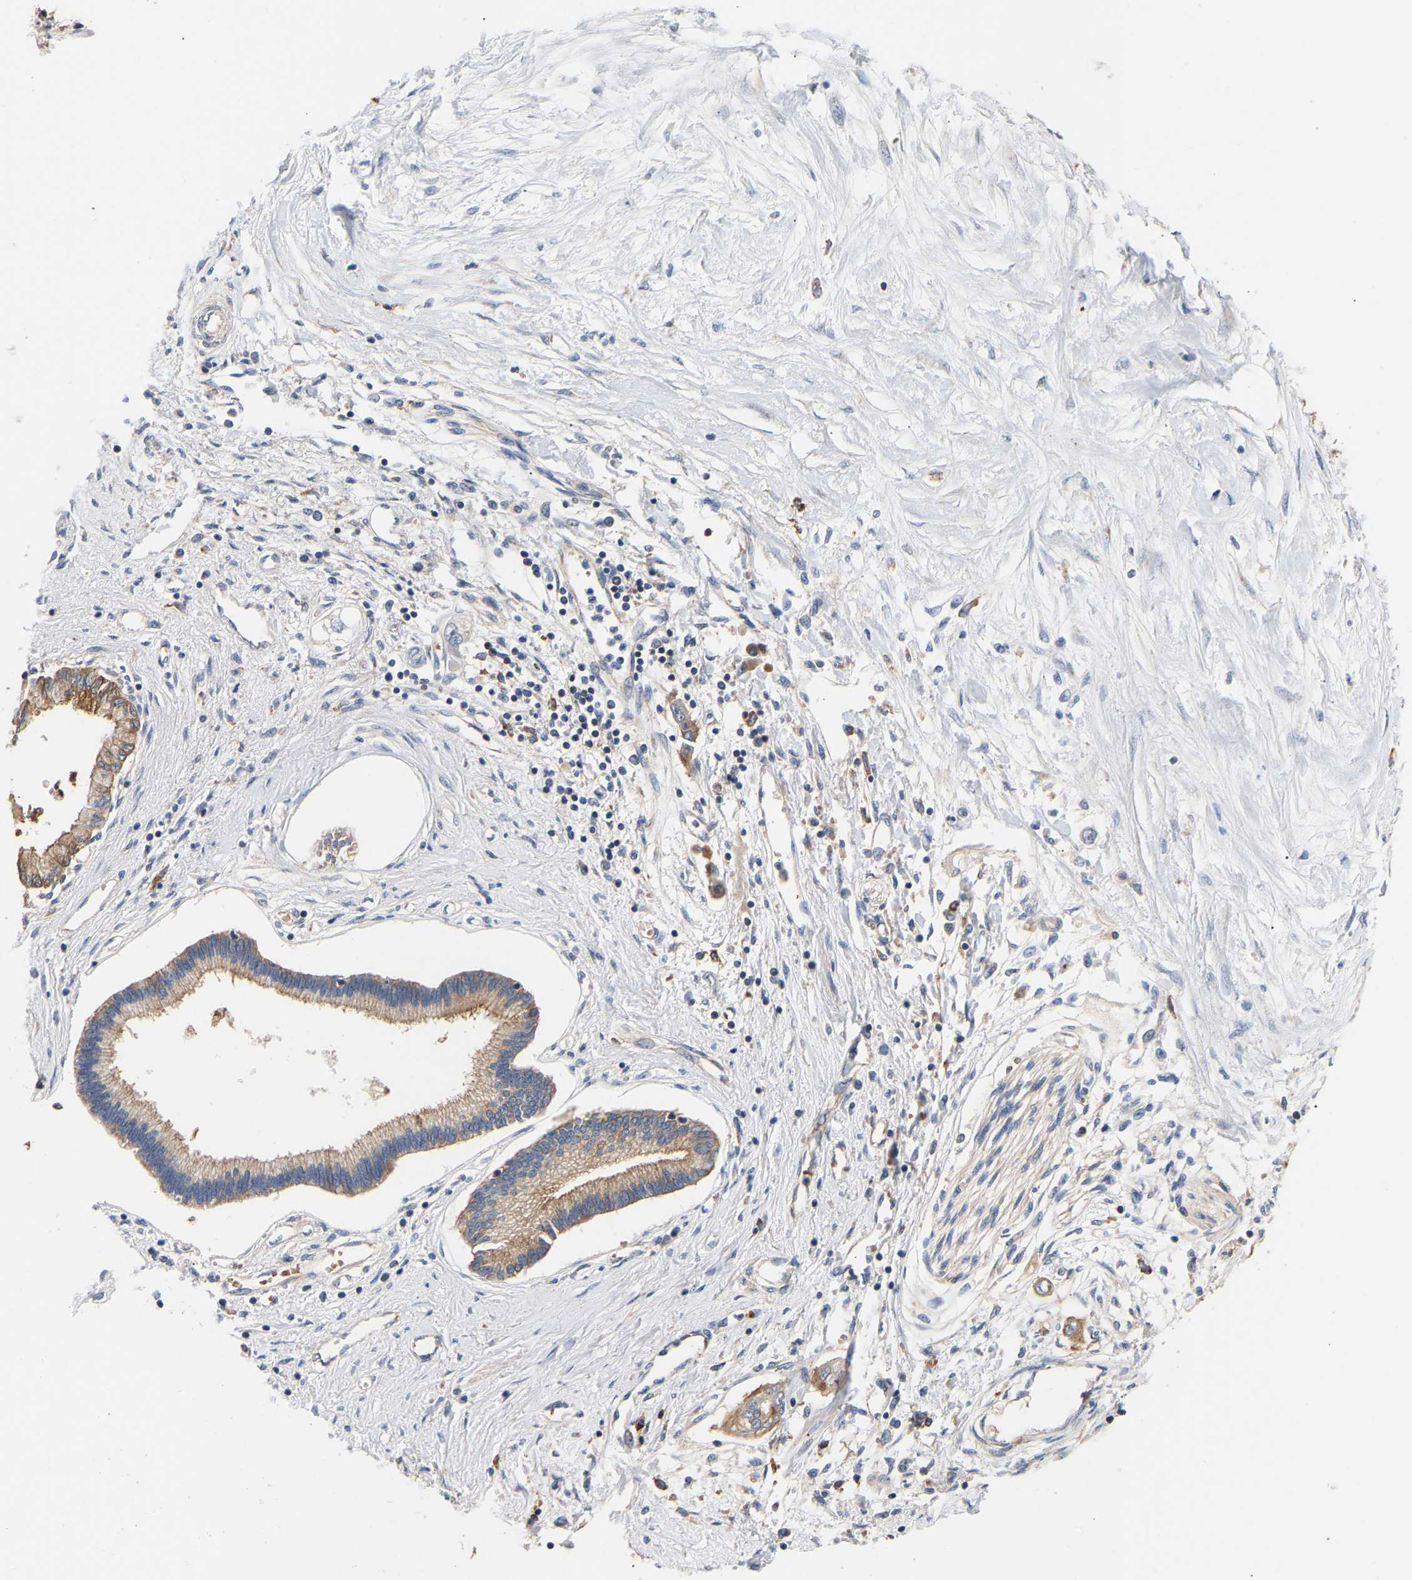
{"staining": {"intensity": "moderate", "quantity": ">75%", "location": "cytoplasmic/membranous"}, "tissue": "pancreatic cancer", "cell_type": "Tumor cells", "image_type": "cancer", "snomed": [{"axis": "morphology", "description": "Adenocarcinoma, NOS"}, {"axis": "topography", "description": "Pancreas"}], "caption": "Protein staining shows moderate cytoplasmic/membranous staining in approximately >75% of tumor cells in pancreatic cancer (adenocarcinoma). (Stains: DAB in brown, nuclei in blue, Microscopy: brightfield microscopy at high magnification).", "gene": "LRBA", "patient": {"sex": "female", "age": 77}}